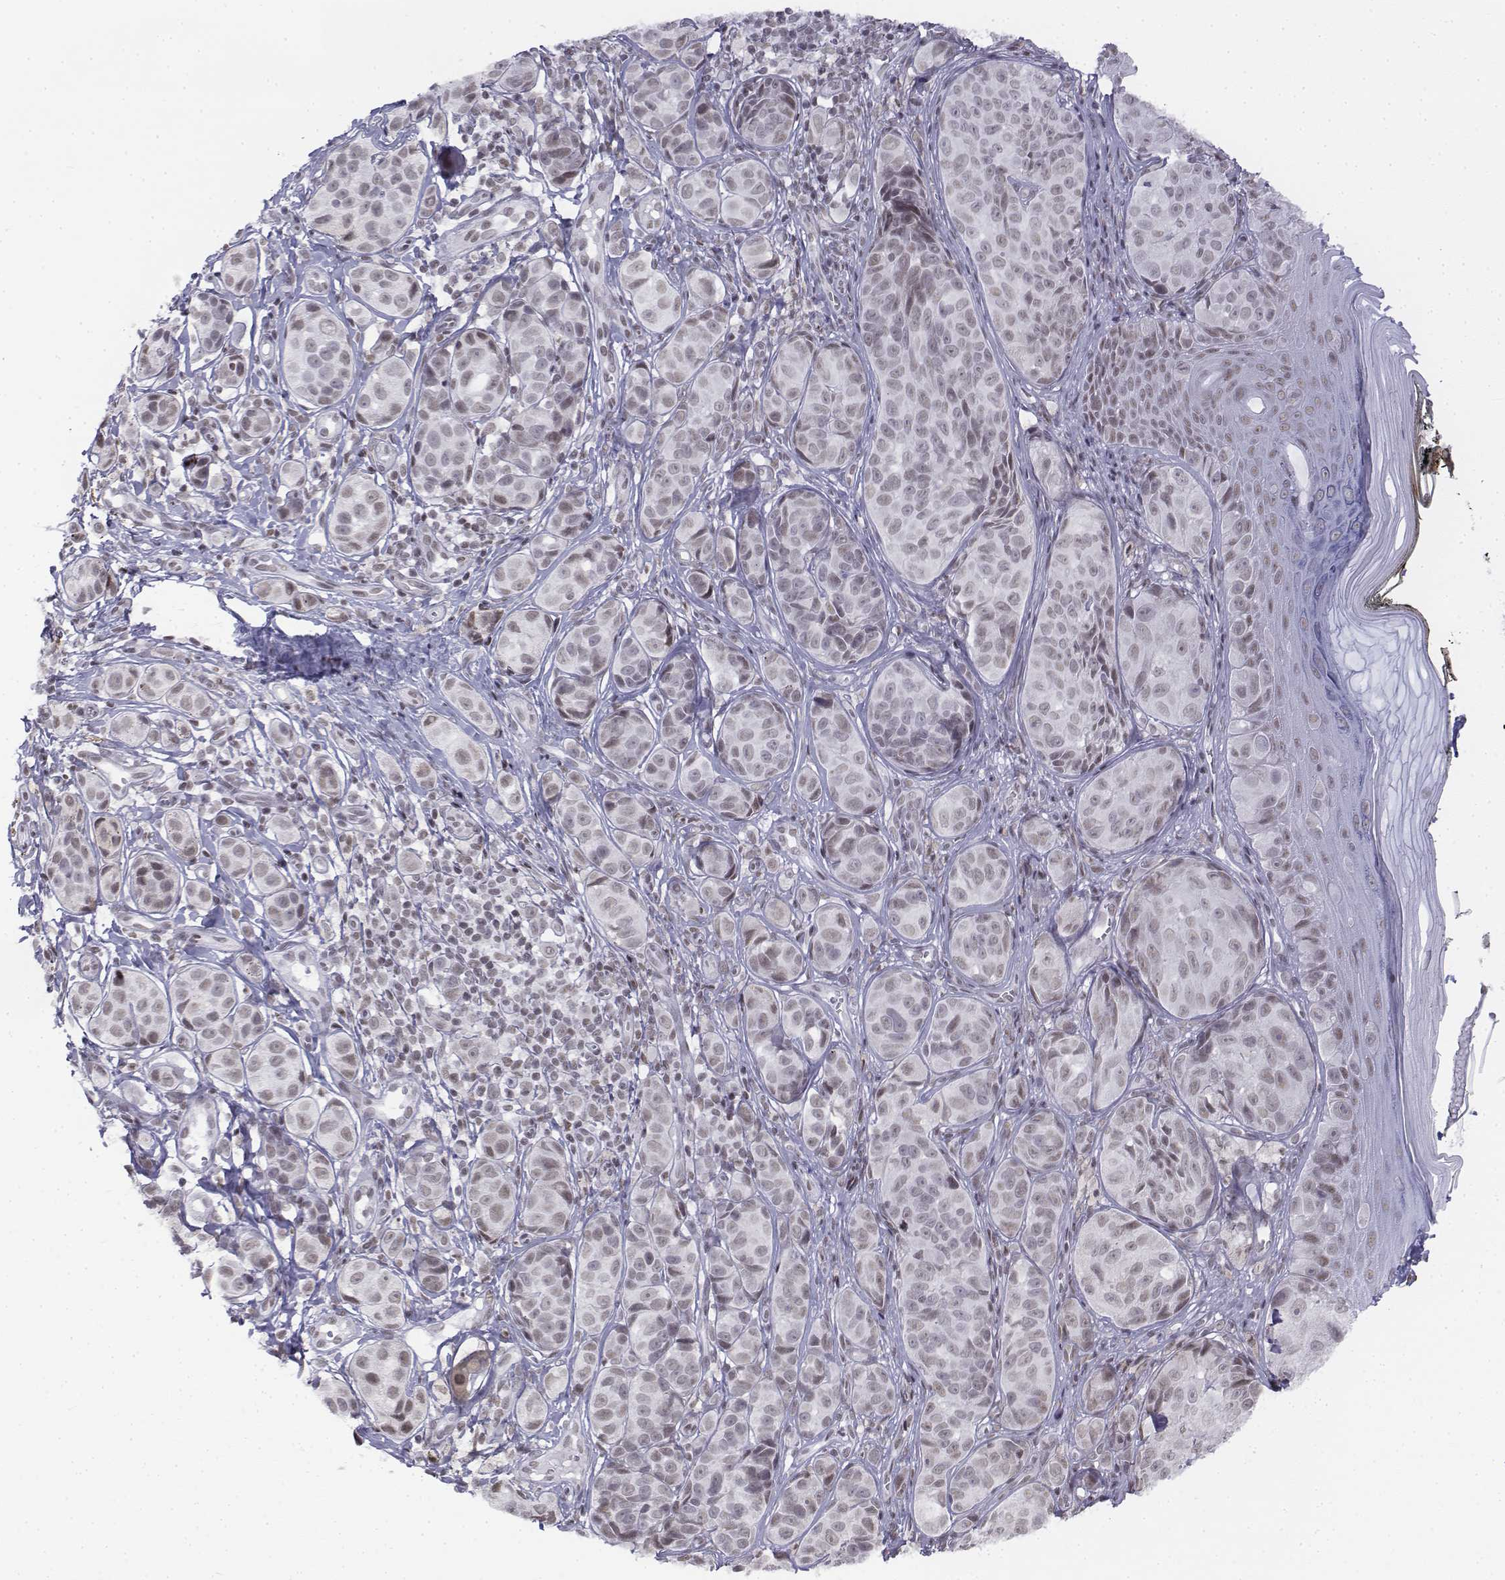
{"staining": {"intensity": "weak", "quantity": "<25%", "location": "nuclear"}, "tissue": "melanoma", "cell_type": "Tumor cells", "image_type": "cancer", "snomed": [{"axis": "morphology", "description": "Malignant melanoma, NOS"}, {"axis": "topography", "description": "Skin"}], "caption": "A histopathology image of human malignant melanoma is negative for staining in tumor cells.", "gene": "SETD1A", "patient": {"sex": "male", "age": 48}}